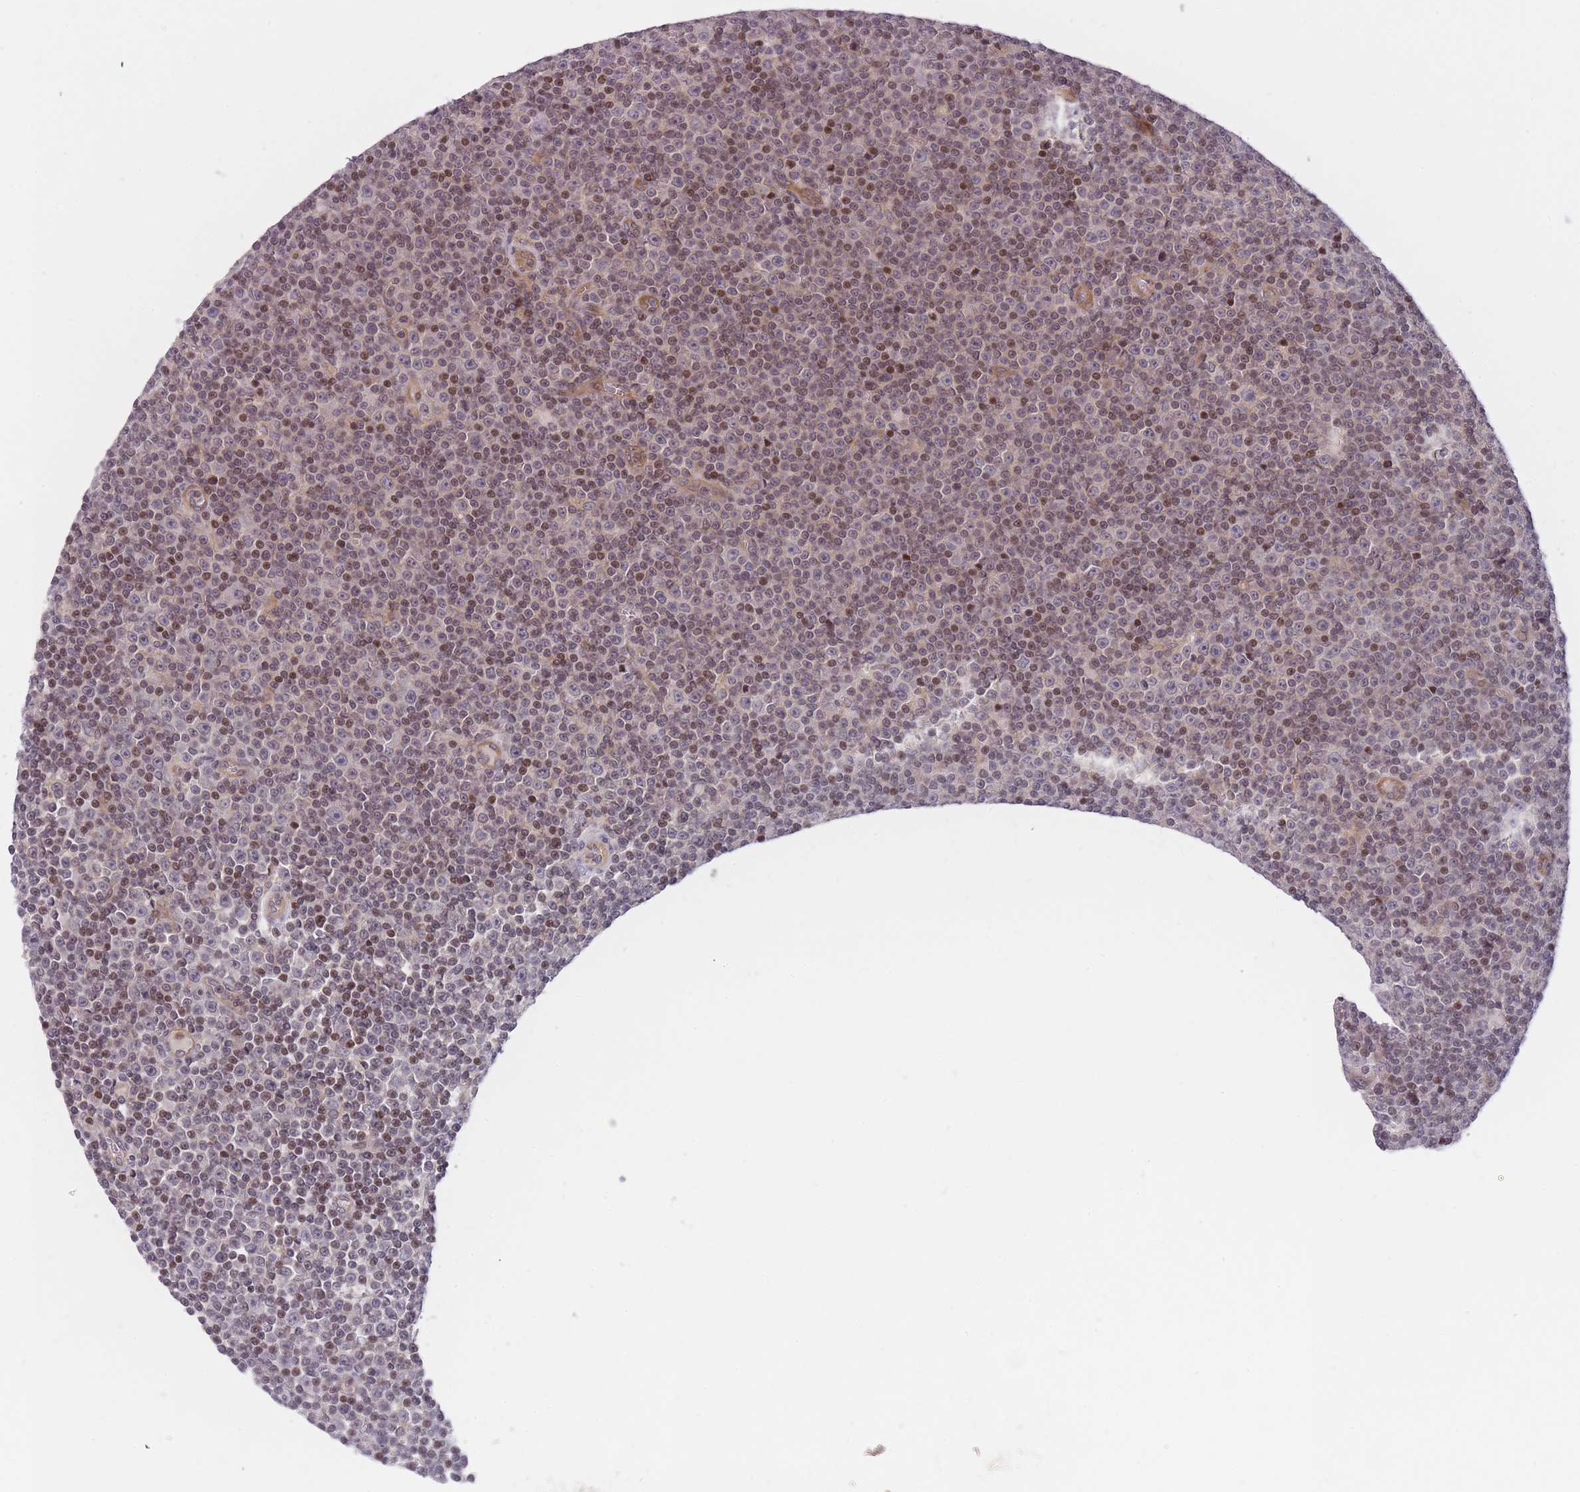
{"staining": {"intensity": "moderate", "quantity": "25%-75%", "location": "nuclear"}, "tissue": "lymphoma", "cell_type": "Tumor cells", "image_type": "cancer", "snomed": [{"axis": "morphology", "description": "Malignant lymphoma, non-Hodgkin's type, Low grade"}, {"axis": "topography", "description": "Lymph node"}], "caption": "Immunohistochemistry (IHC) micrograph of neoplastic tissue: low-grade malignant lymphoma, non-Hodgkin's type stained using immunohistochemistry shows medium levels of moderate protein expression localized specifically in the nuclear of tumor cells, appearing as a nuclear brown color.", "gene": "SLC35F5", "patient": {"sex": "female", "age": 67}}